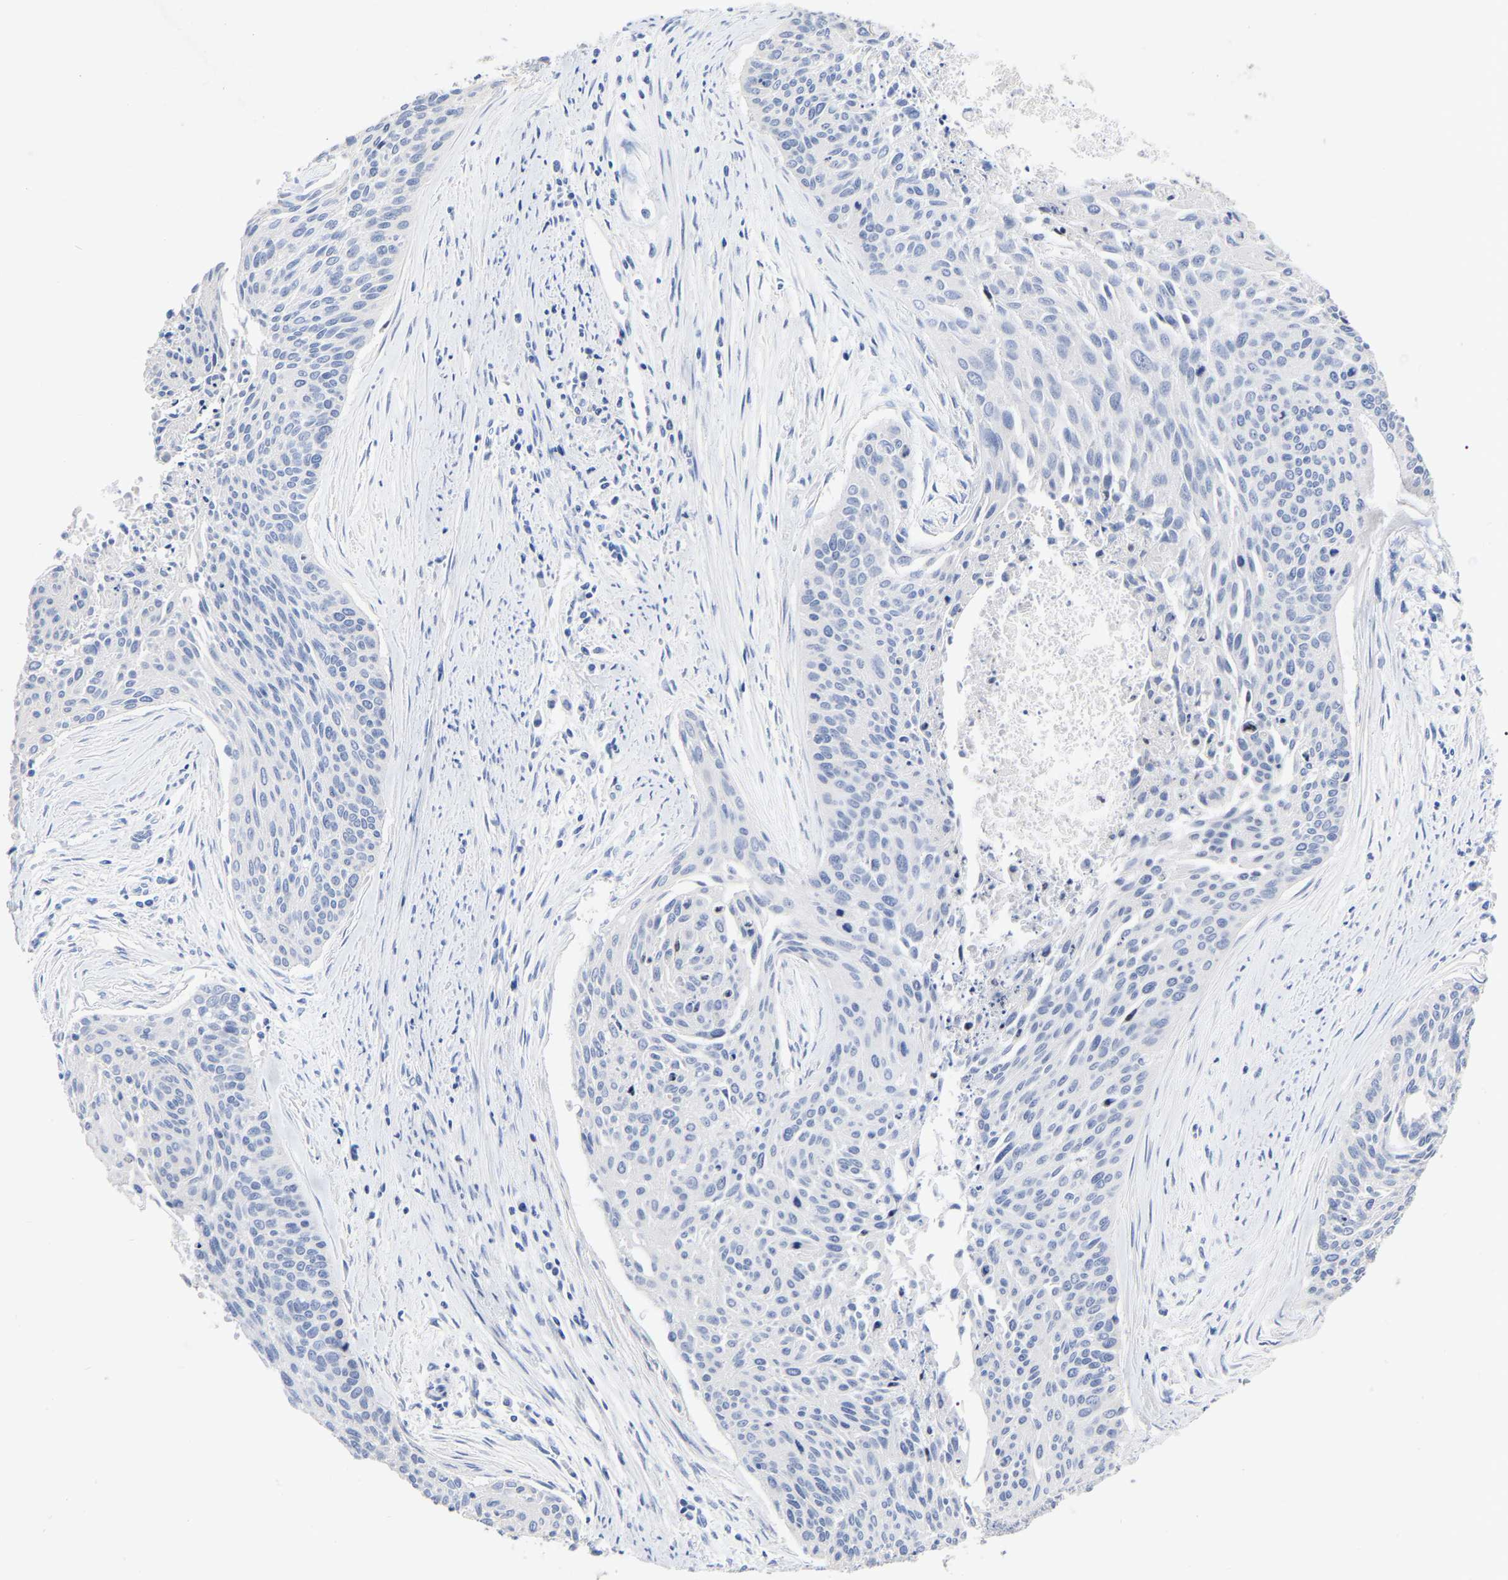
{"staining": {"intensity": "negative", "quantity": "none", "location": "none"}, "tissue": "cervical cancer", "cell_type": "Tumor cells", "image_type": "cancer", "snomed": [{"axis": "morphology", "description": "Squamous cell carcinoma, NOS"}, {"axis": "topography", "description": "Cervix"}], "caption": "DAB (3,3'-diaminobenzidine) immunohistochemical staining of cervical cancer displays no significant staining in tumor cells.", "gene": "ZNF629", "patient": {"sex": "female", "age": 55}}